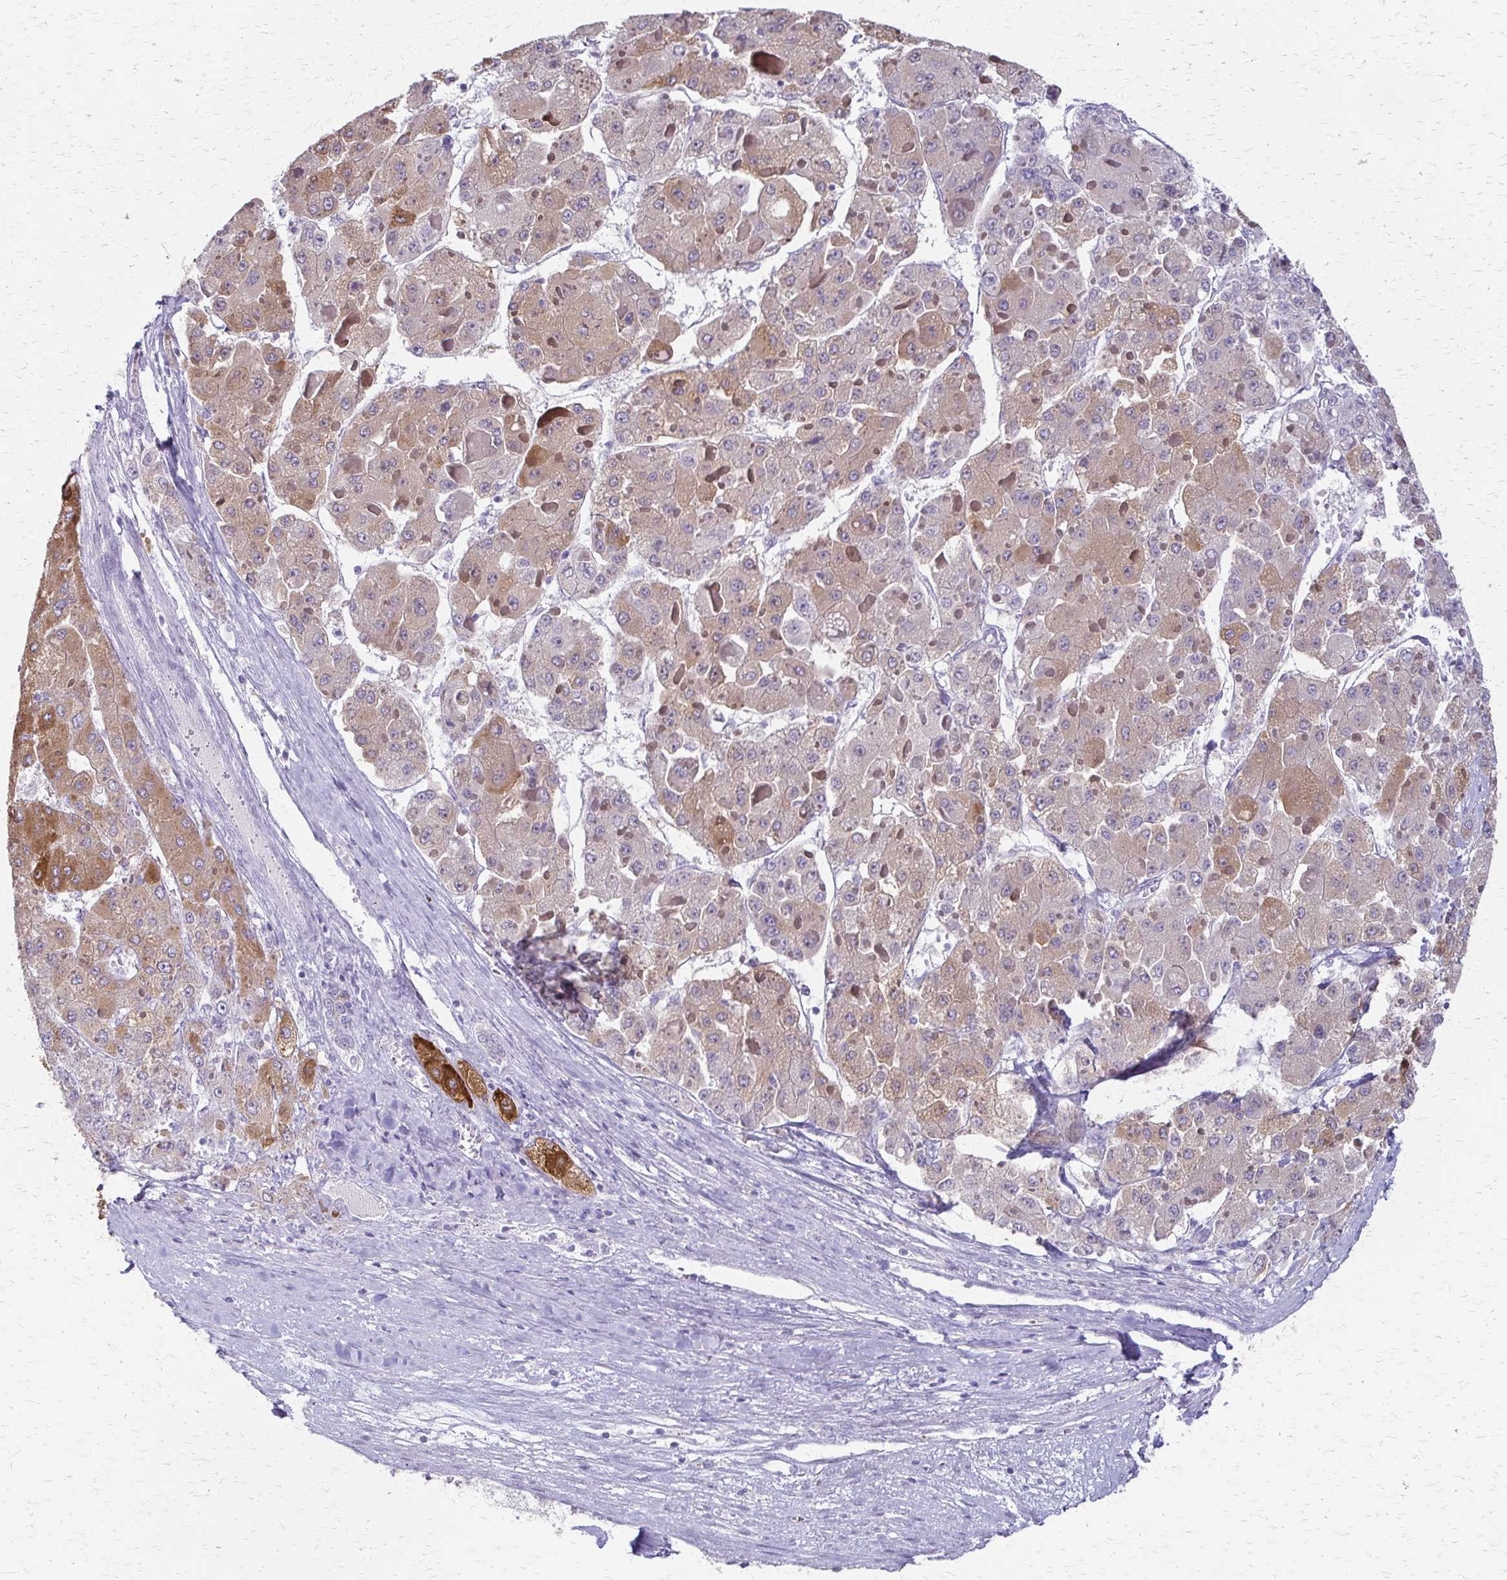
{"staining": {"intensity": "moderate", "quantity": "<25%", "location": "cytoplasmic/membranous"}, "tissue": "liver cancer", "cell_type": "Tumor cells", "image_type": "cancer", "snomed": [{"axis": "morphology", "description": "Carcinoma, Hepatocellular, NOS"}, {"axis": "topography", "description": "Liver"}], "caption": "An image of human liver cancer stained for a protein exhibits moderate cytoplasmic/membranous brown staining in tumor cells. The protein is stained brown, and the nuclei are stained in blue (DAB IHC with brightfield microscopy, high magnification).", "gene": "CYB5A", "patient": {"sex": "female", "age": 73}}